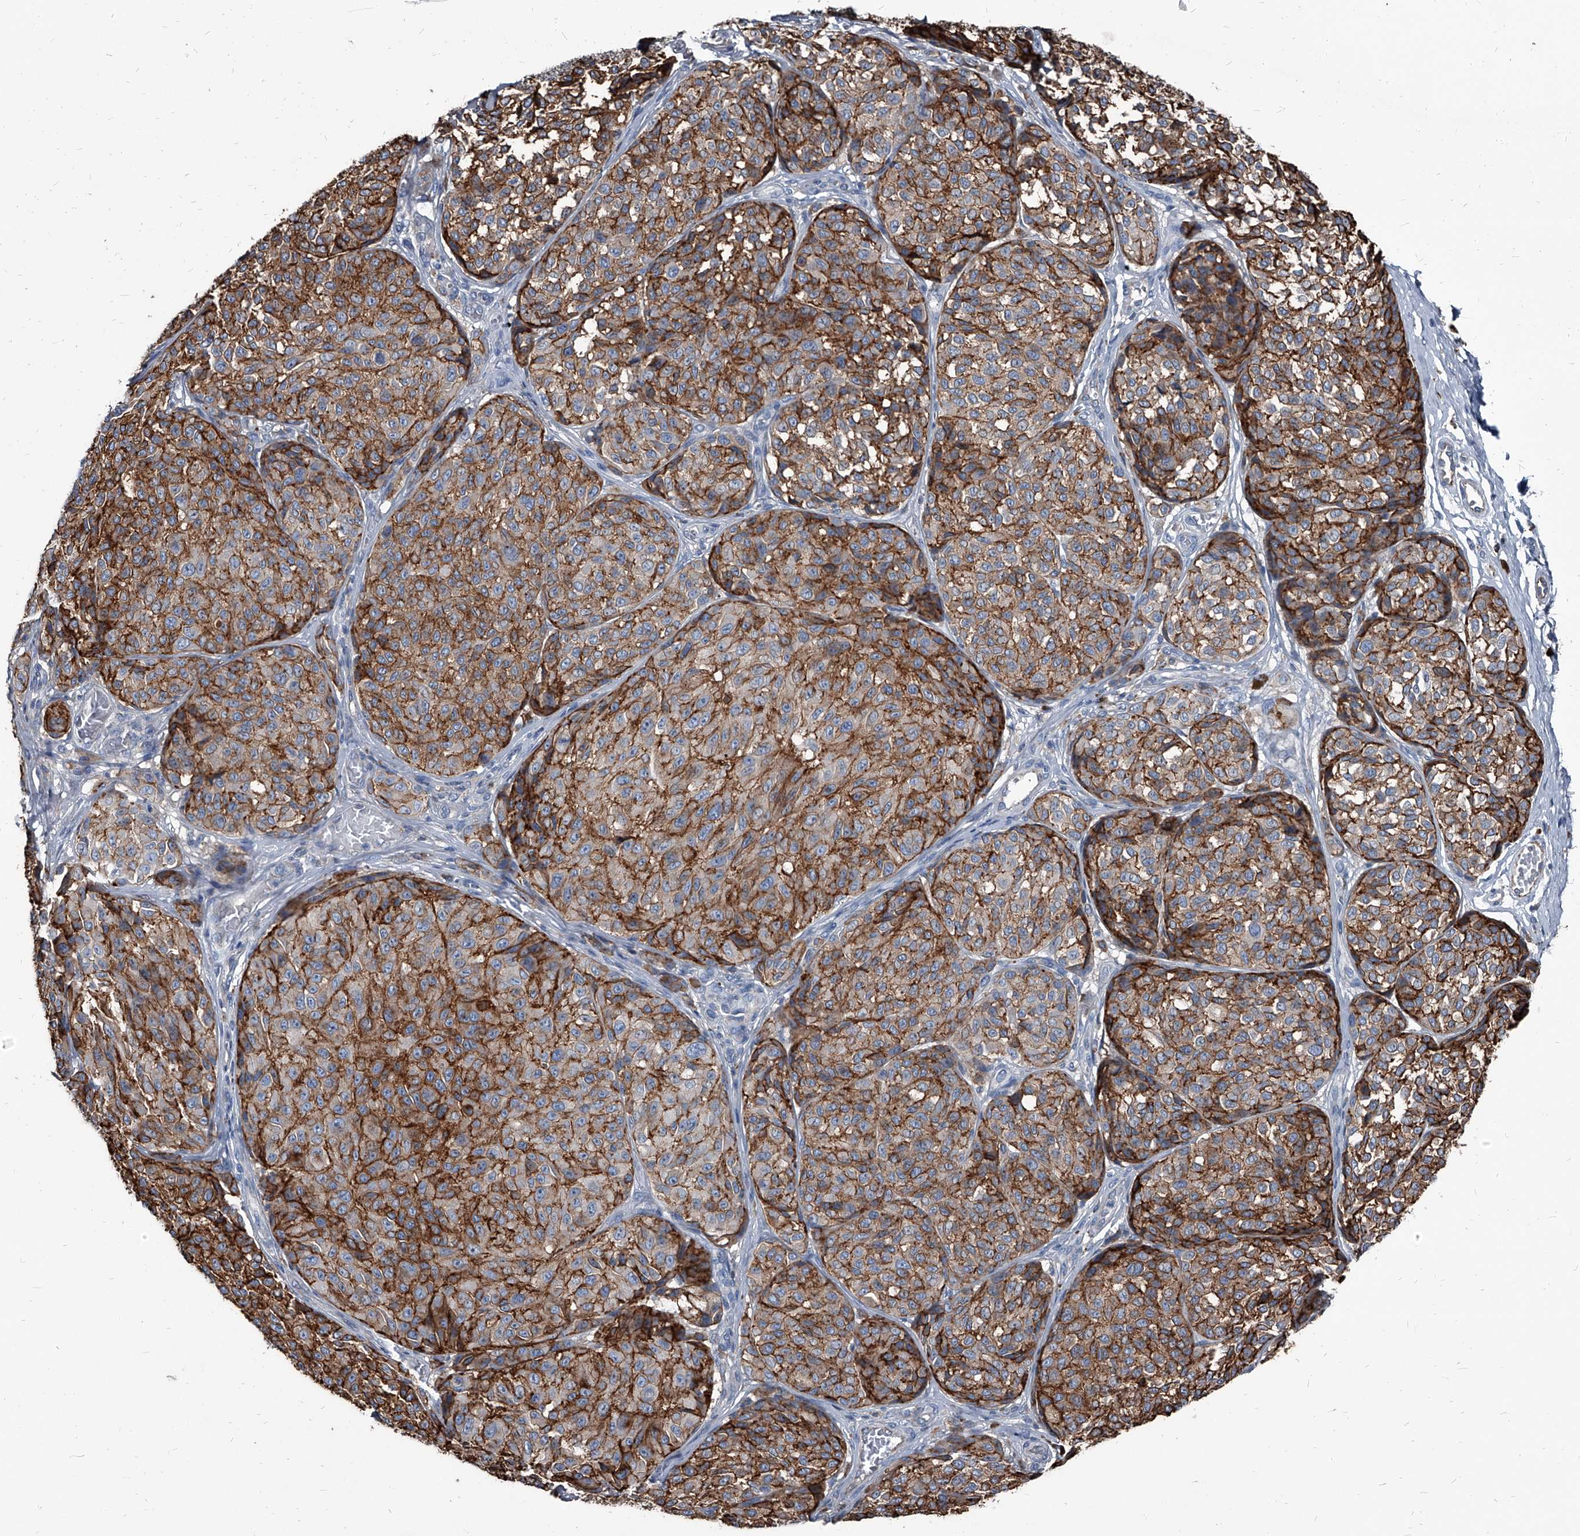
{"staining": {"intensity": "moderate", "quantity": "25%-75%", "location": "cytoplasmic/membranous"}, "tissue": "melanoma", "cell_type": "Tumor cells", "image_type": "cancer", "snomed": [{"axis": "morphology", "description": "Malignant melanoma, NOS"}, {"axis": "topography", "description": "Skin"}], "caption": "Protein analysis of malignant melanoma tissue demonstrates moderate cytoplasmic/membranous expression in about 25%-75% of tumor cells.", "gene": "PGLYRP3", "patient": {"sex": "male", "age": 83}}